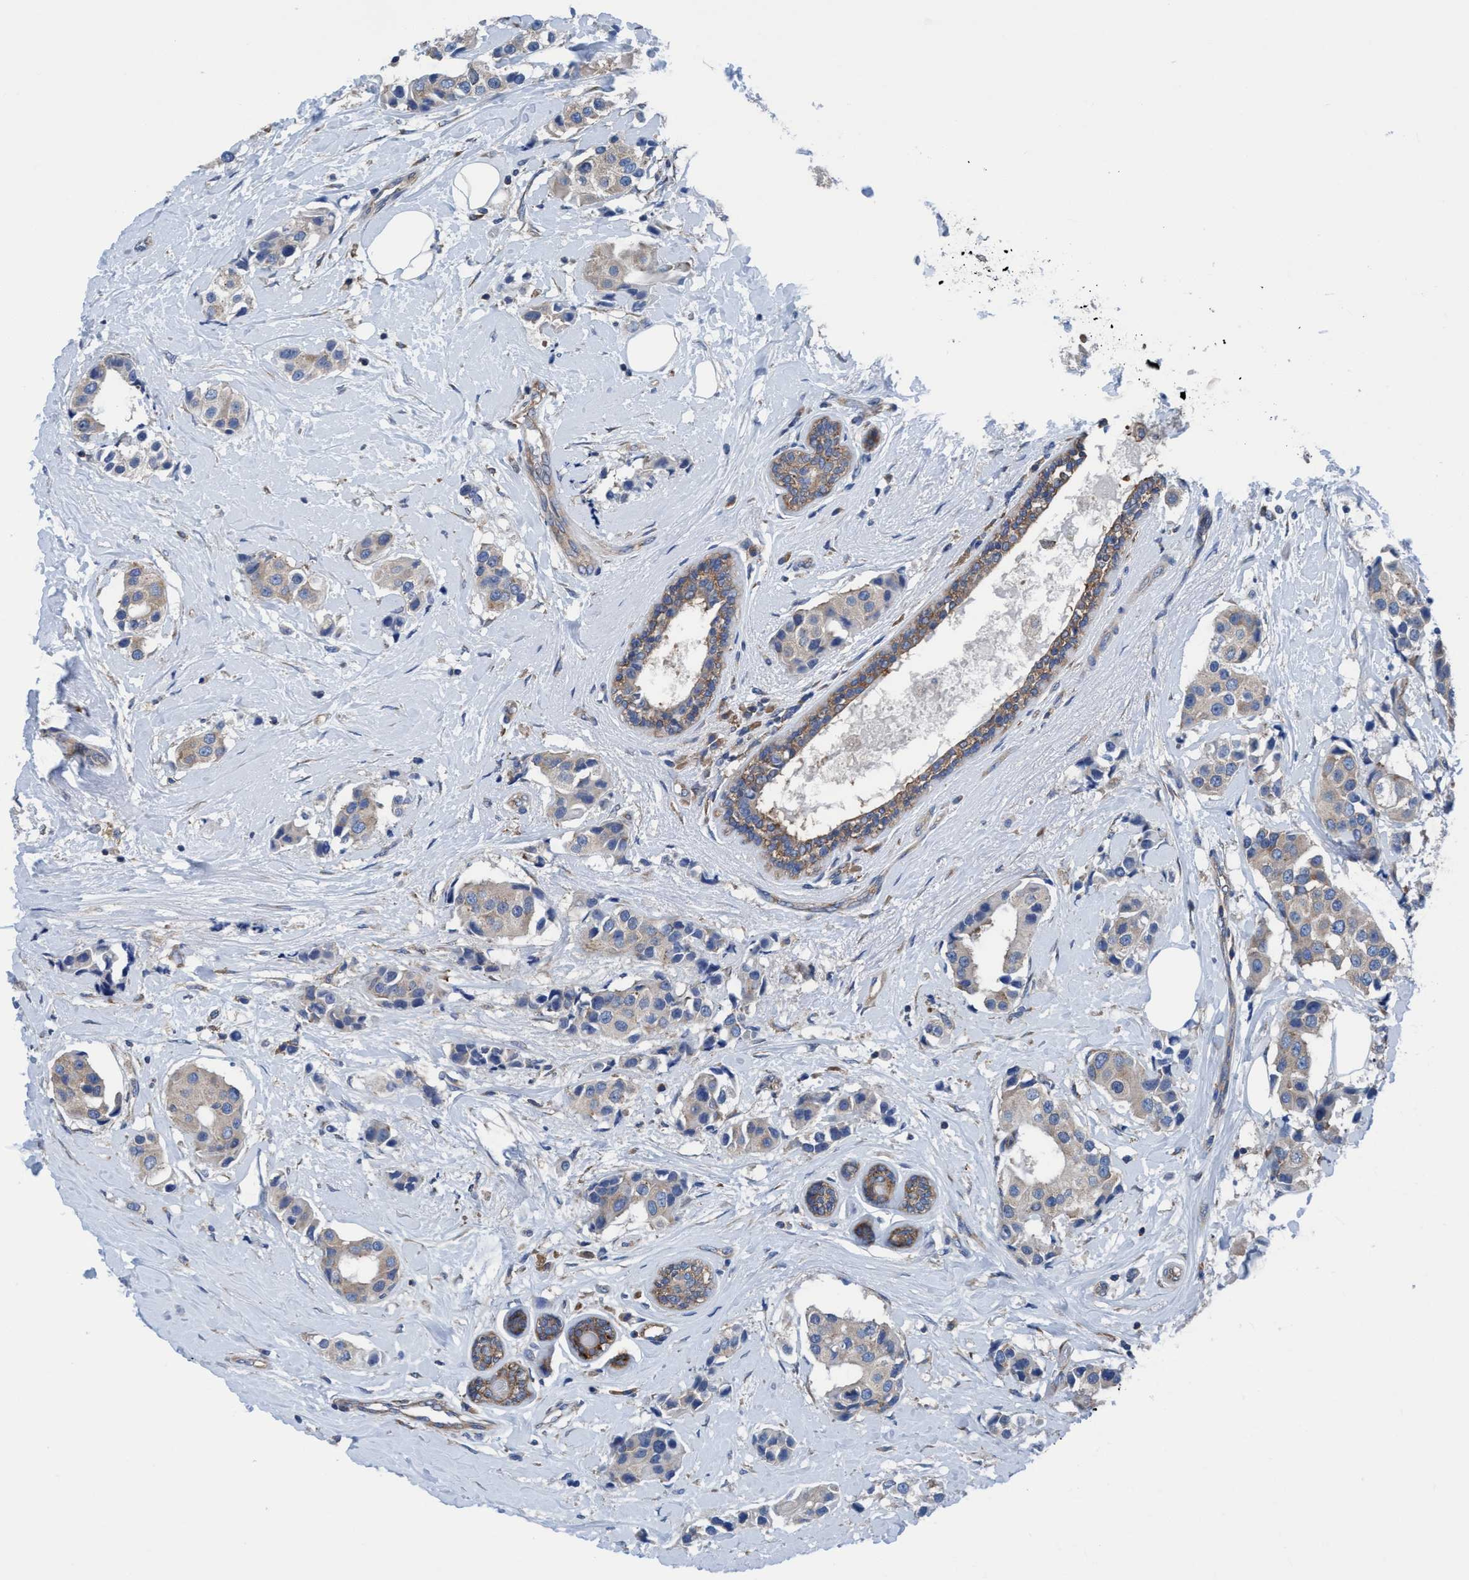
{"staining": {"intensity": "weak", "quantity": "<25%", "location": "cytoplasmic/membranous"}, "tissue": "breast cancer", "cell_type": "Tumor cells", "image_type": "cancer", "snomed": [{"axis": "morphology", "description": "Normal tissue, NOS"}, {"axis": "morphology", "description": "Duct carcinoma"}, {"axis": "topography", "description": "Breast"}], "caption": "A photomicrograph of human infiltrating ductal carcinoma (breast) is negative for staining in tumor cells.", "gene": "NMT1", "patient": {"sex": "female", "age": 39}}